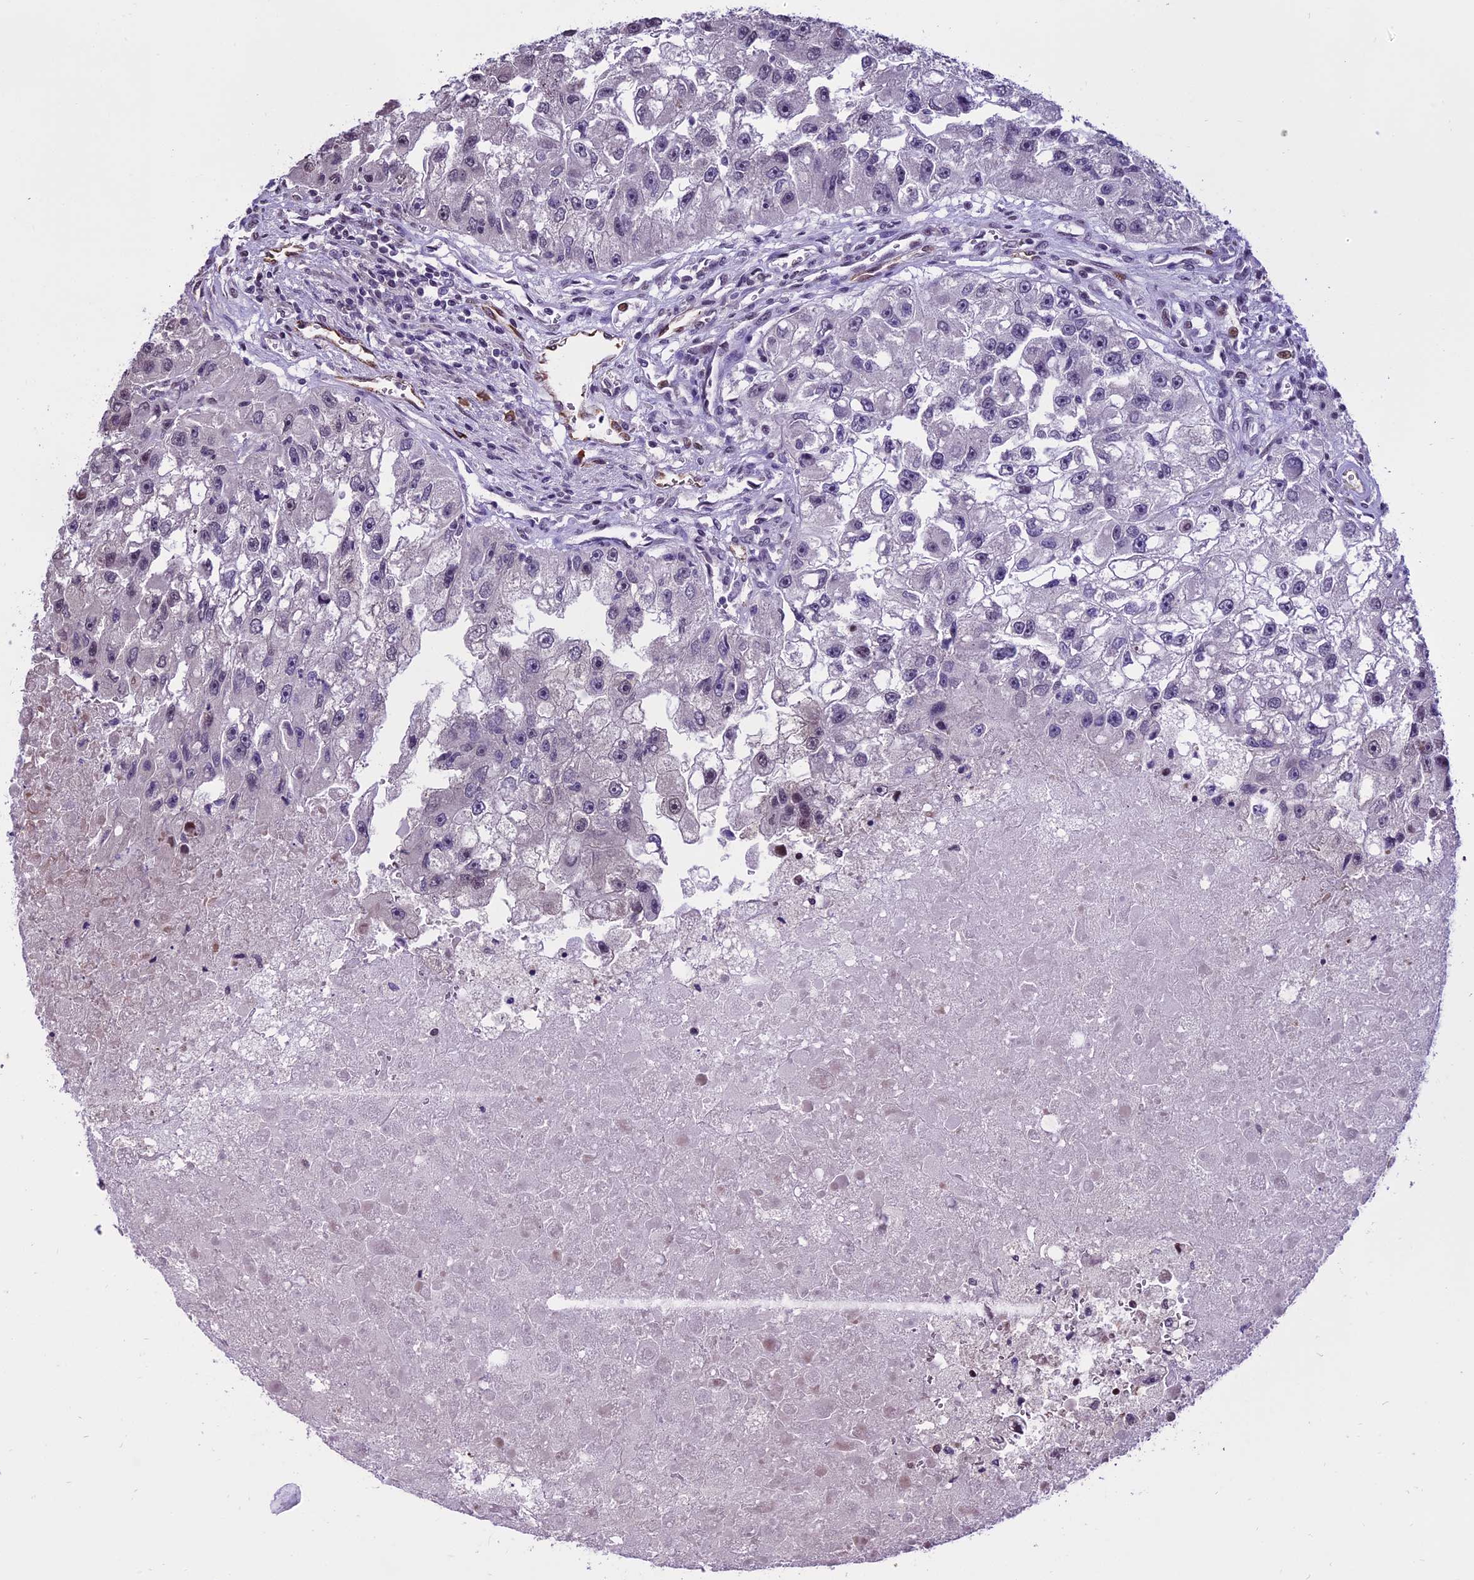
{"staining": {"intensity": "negative", "quantity": "none", "location": "none"}, "tissue": "renal cancer", "cell_type": "Tumor cells", "image_type": "cancer", "snomed": [{"axis": "morphology", "description": "Adenocarcinoma, NOS"}, {"axis": "topography", "description": "Kidney"}], "caption": "This histopathology image is of adenocarcinoma (renal) stained with immunohistochemistry (IHC) to label a protein in brown with the nuclei are counter-stained blue. There is no positivity in tumor cells.", "gene": "POLR3E", "patient": {"sex": "male", "age": 63}}